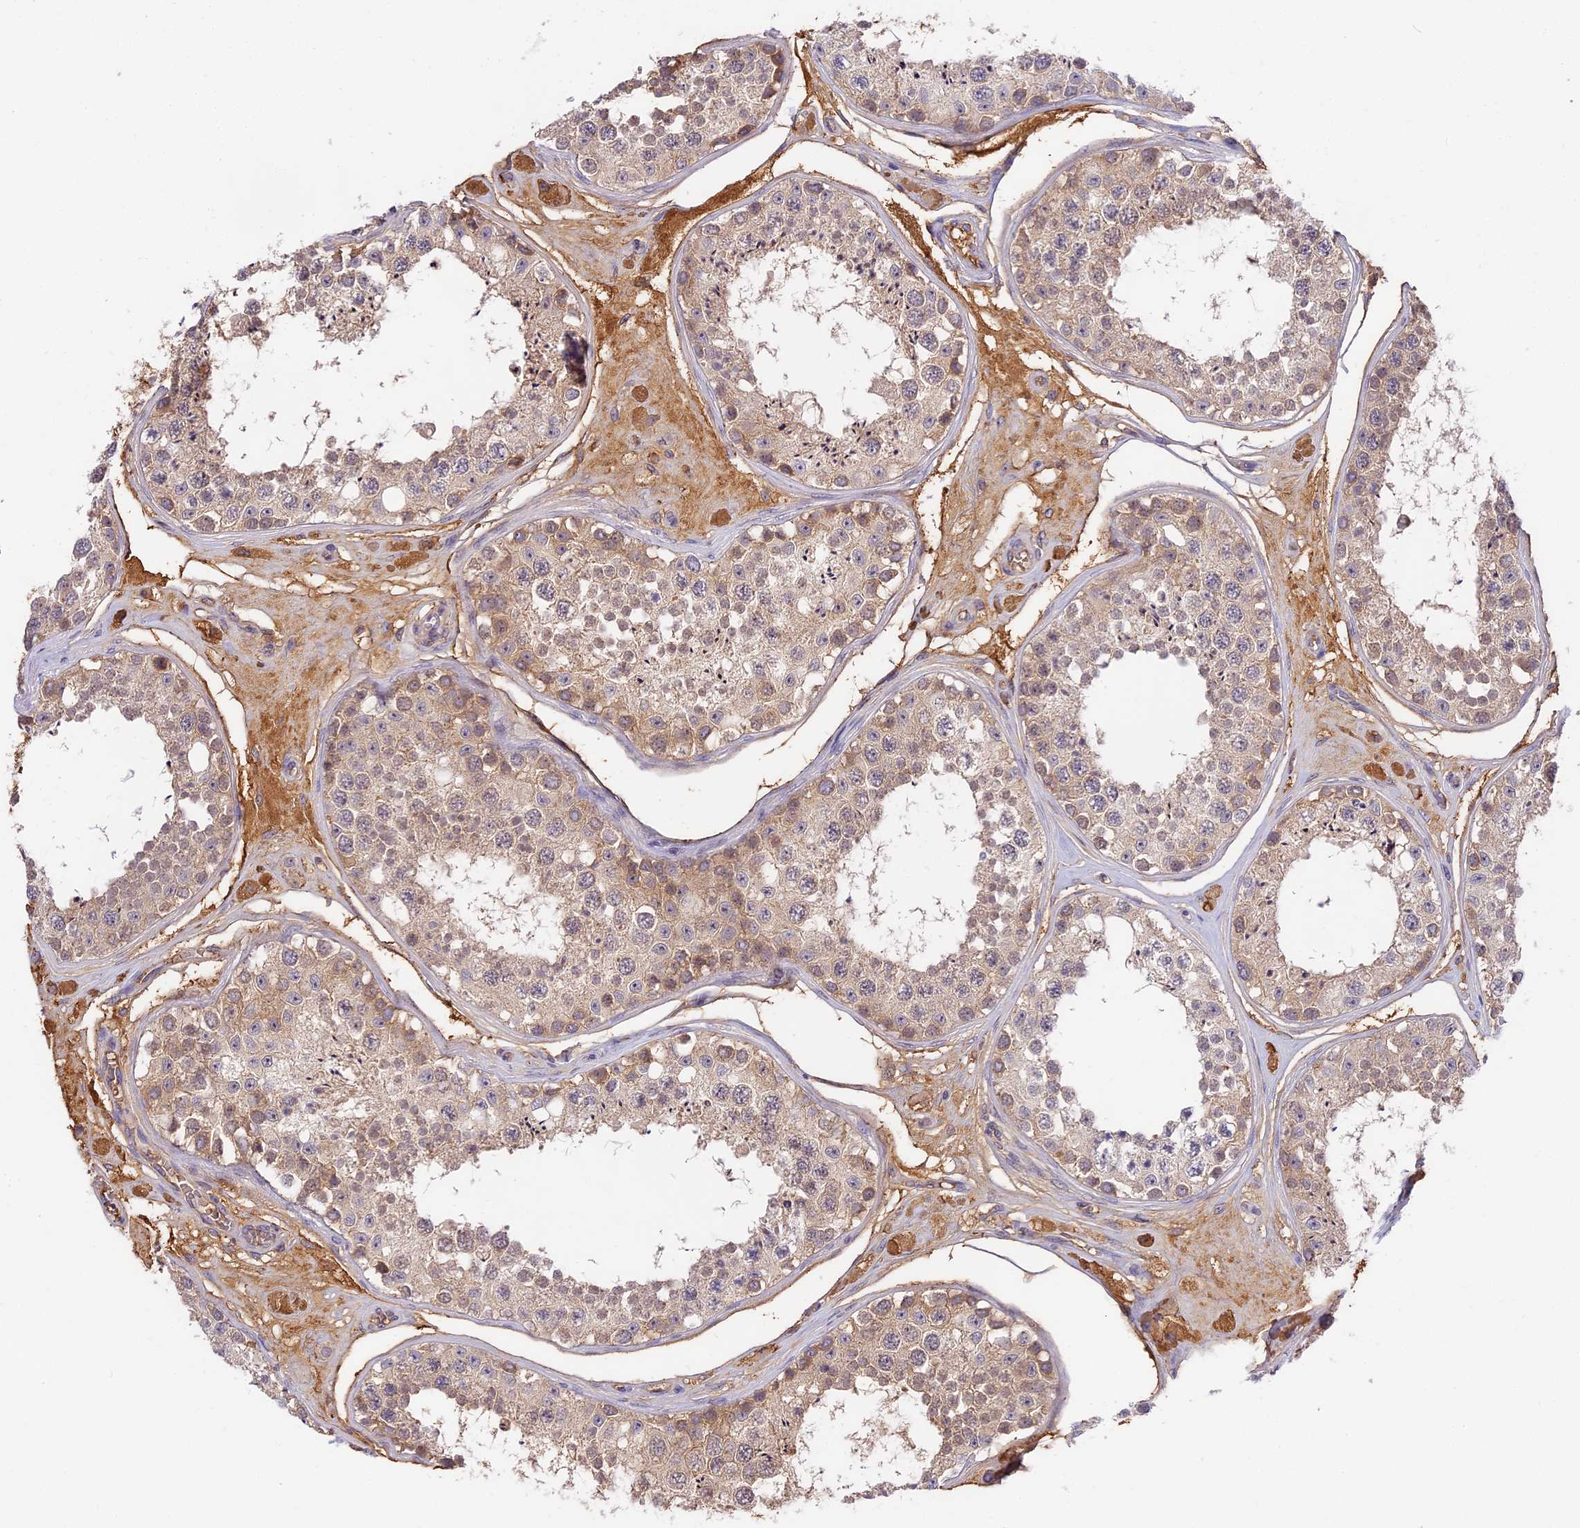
{"staining": {"intensity": "moderate", "quantity": "<25%", "location": "cytoplasmic/membranous"}, "tissue": "testis", "cell_type": "Cells in seminiferous ducts", "image_type": "normal", "snomed": [{"axis": "morphology", "description": "Normal tissue, NOS"}, {"axis": "topography", "description": "Testis"}], "caption": "Immunohistochemistry (IHC) (DAB) staining of normal human testis exhibits moderate cytoplasmic/membranous protein positivity in approximately <25% of cells in seminiferous ducts. (DAB = brown stain, brightfield microscopy at high magnification).", "gene": "ADGRD1", "patient": {"sex": "male", "age": 25}}